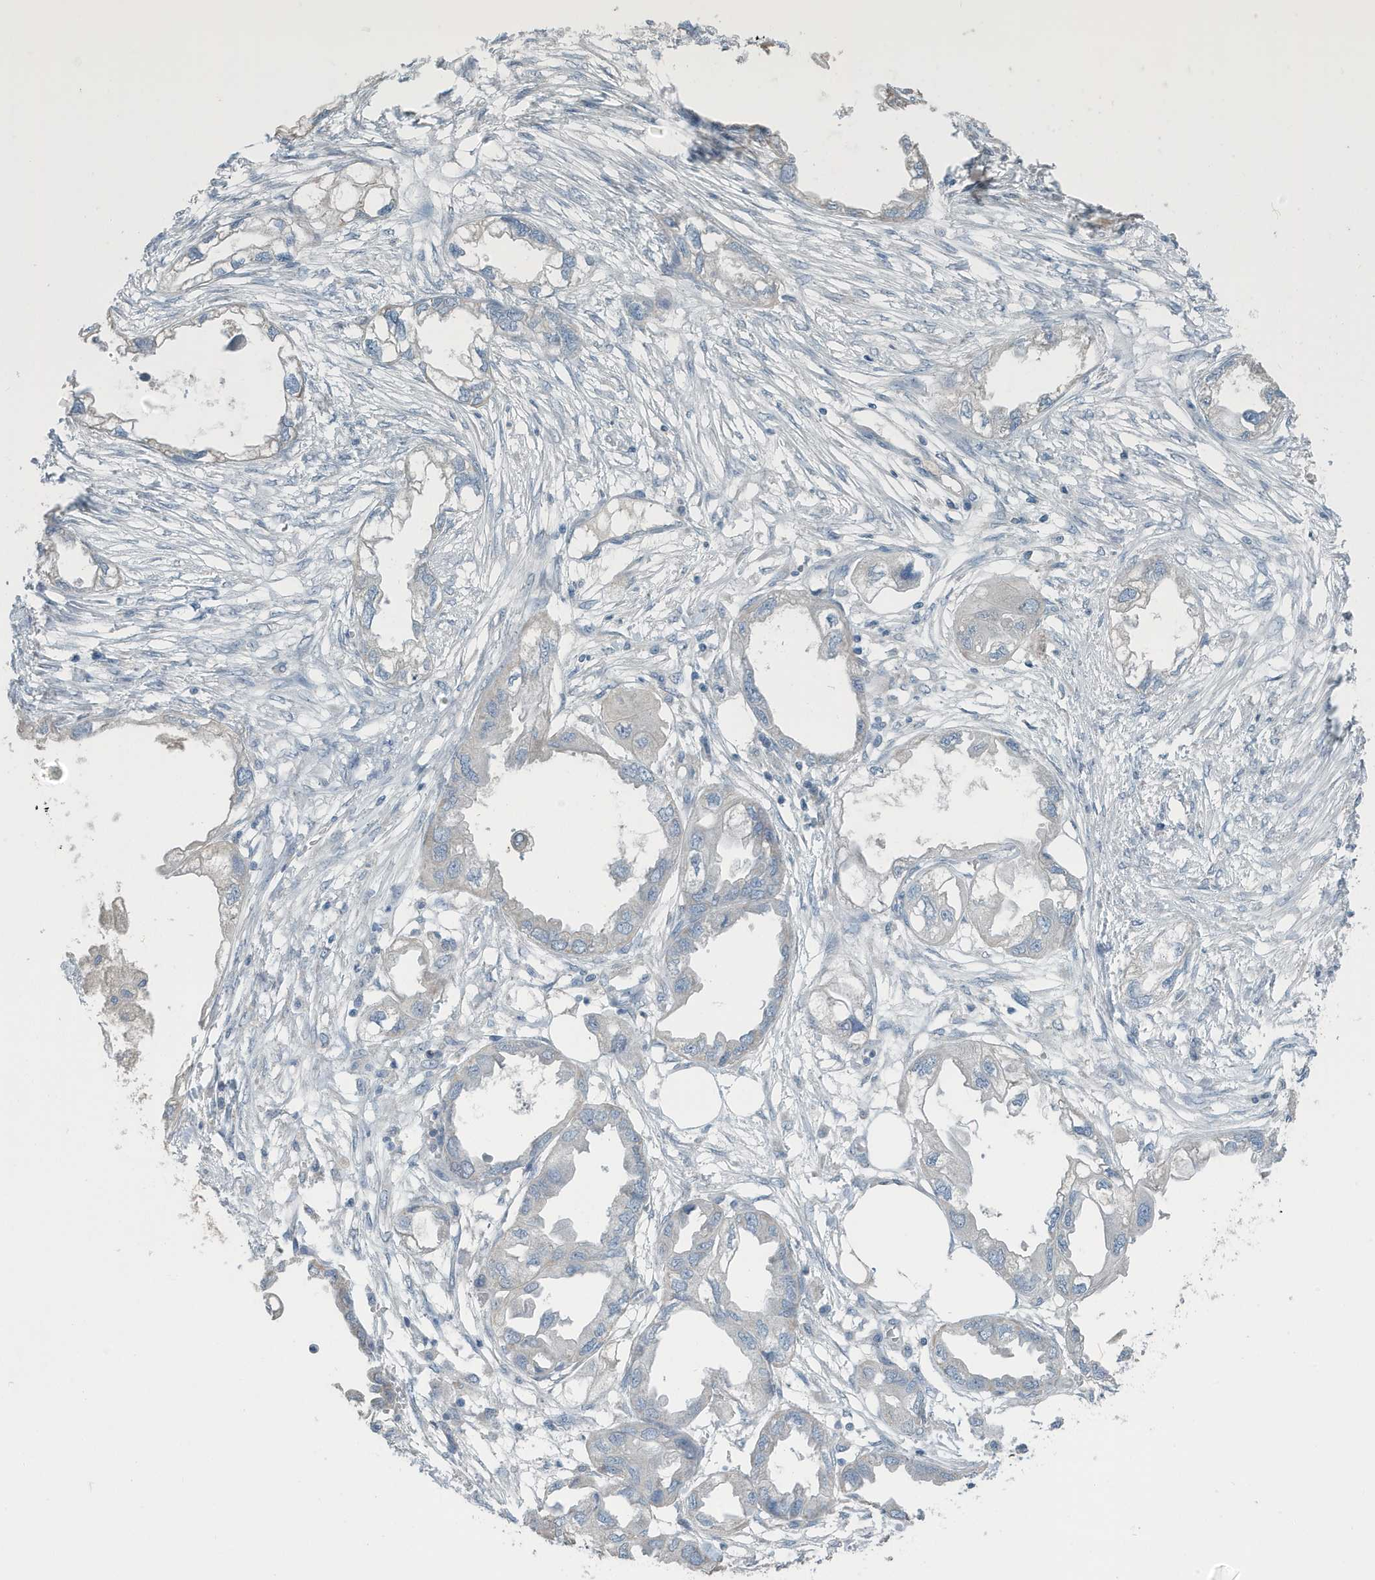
{"staining": {"intensity": "negative", "quantity": "none", "location": "none"}, "tissue": "endometrial cancer", "cell_type": "Tumor cells", "image_type": "cancer", "snomed": [{"axis": "morphology", "description": "Adenocarcinoma, NOS"}, {"axis": "morphology", "description": "Adenocarcinoma, metastatic, NOS"}, {"axis": "topography", "description": "Adipose tissue"}, {"axis": "topography", "description": "Endometrium"}], "caption": "Tumor cells are negative for brown protein staining in endometrial adenocarcinoma.", "gene": "UGT2B4", "patient": {"sex": "female", "age": 67}}